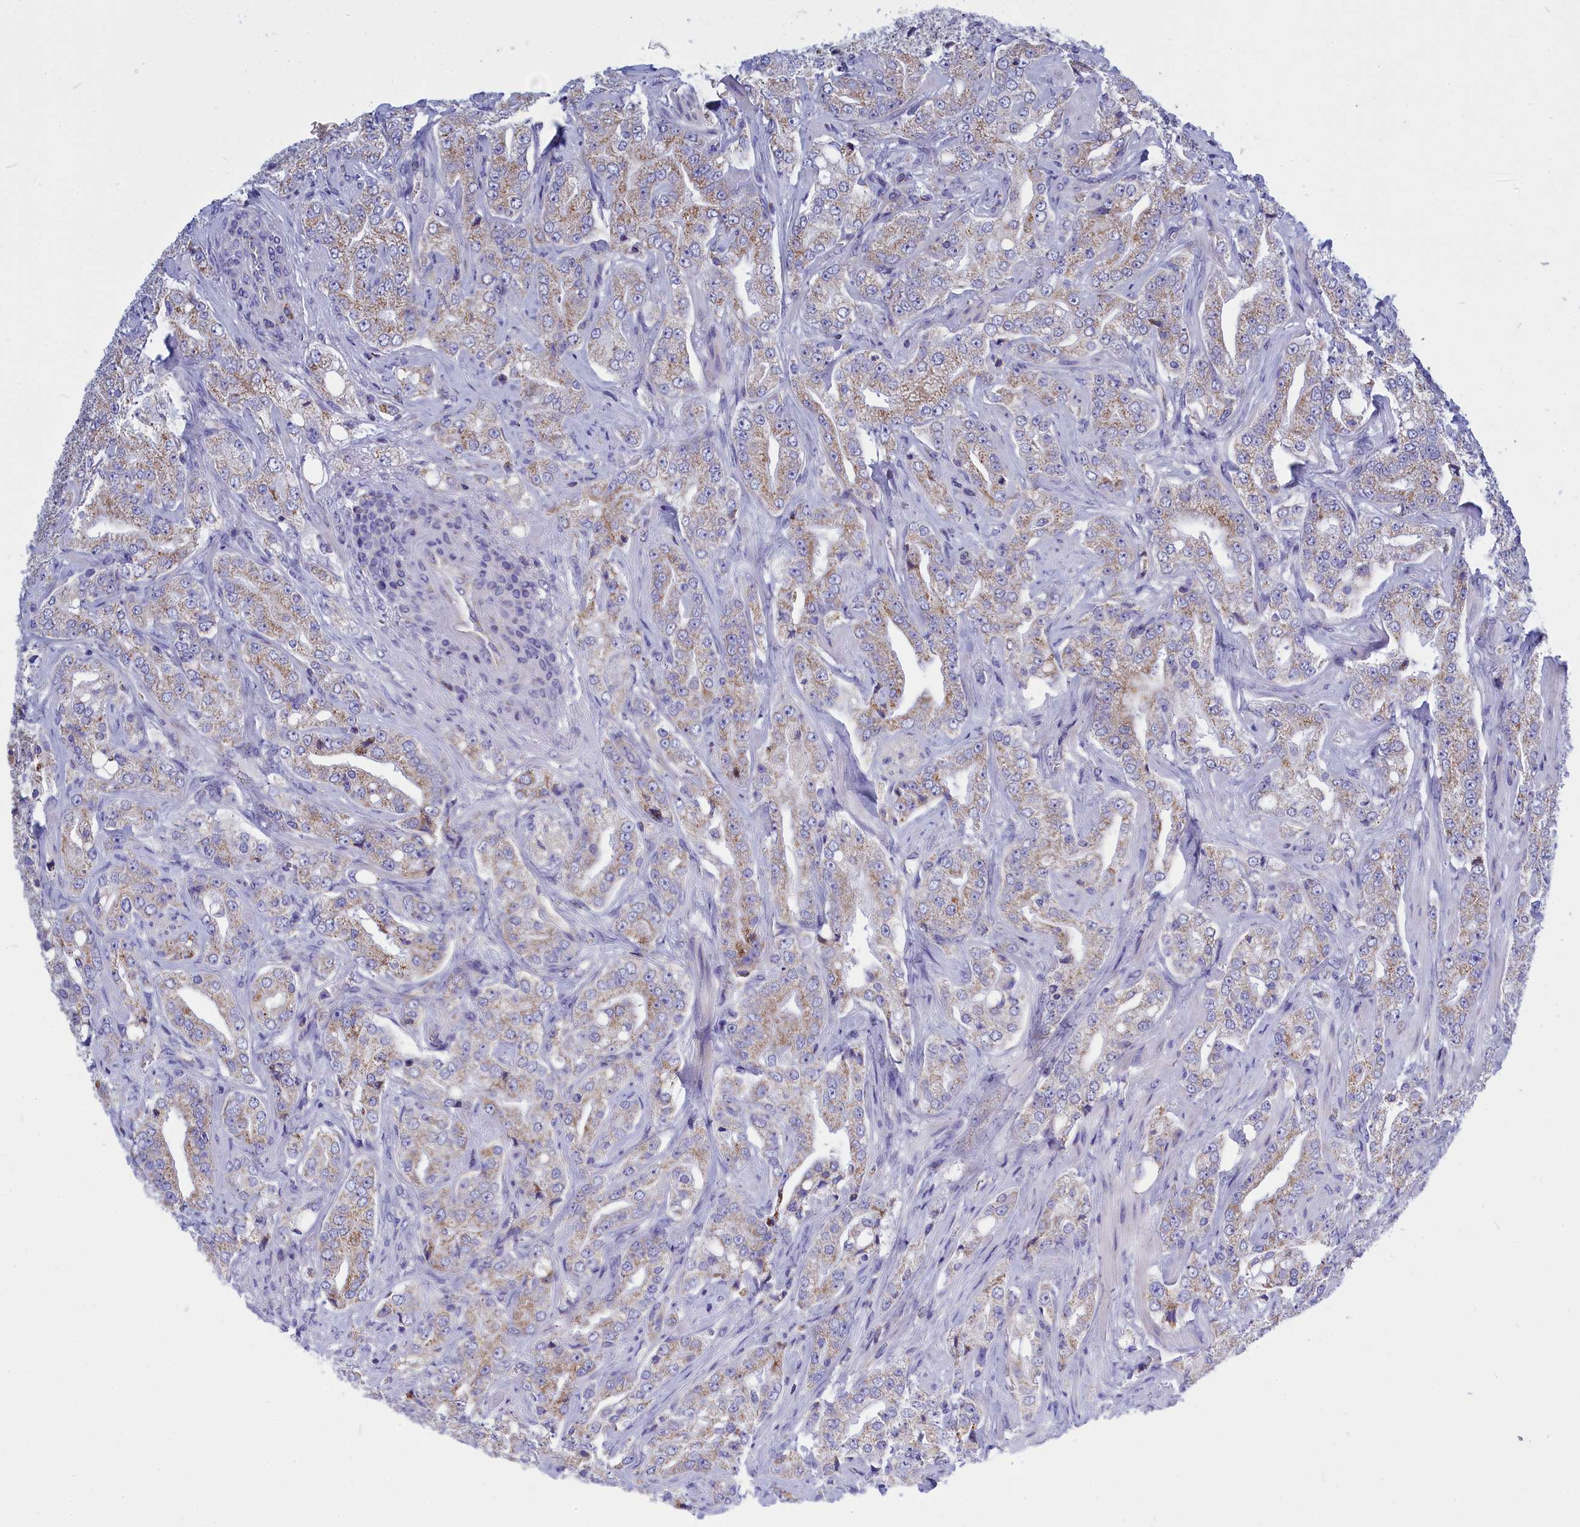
{"staining": {"intensity": "weak", "quantity": ">75%", "location": "cytoplasmic/membranous"}, "tissue": "prostate cancer", "cell_type": "Tumor cells", "image_type": "cancer", "snomed": [{"axis": "morphology", "description": "Adenocarcinoma, Low grade"}, {"axis": "topography", "description": "Prostate"}], "caption": "Prostate cancer (low-grade adenocarcinoma) stained for a protein (brown) shows weak cytoplasmic/membranous positive expression in approximately >75% of tumor cells.", "gene": "CCRL2", "patient": {"sex": "male", "age": 67}}